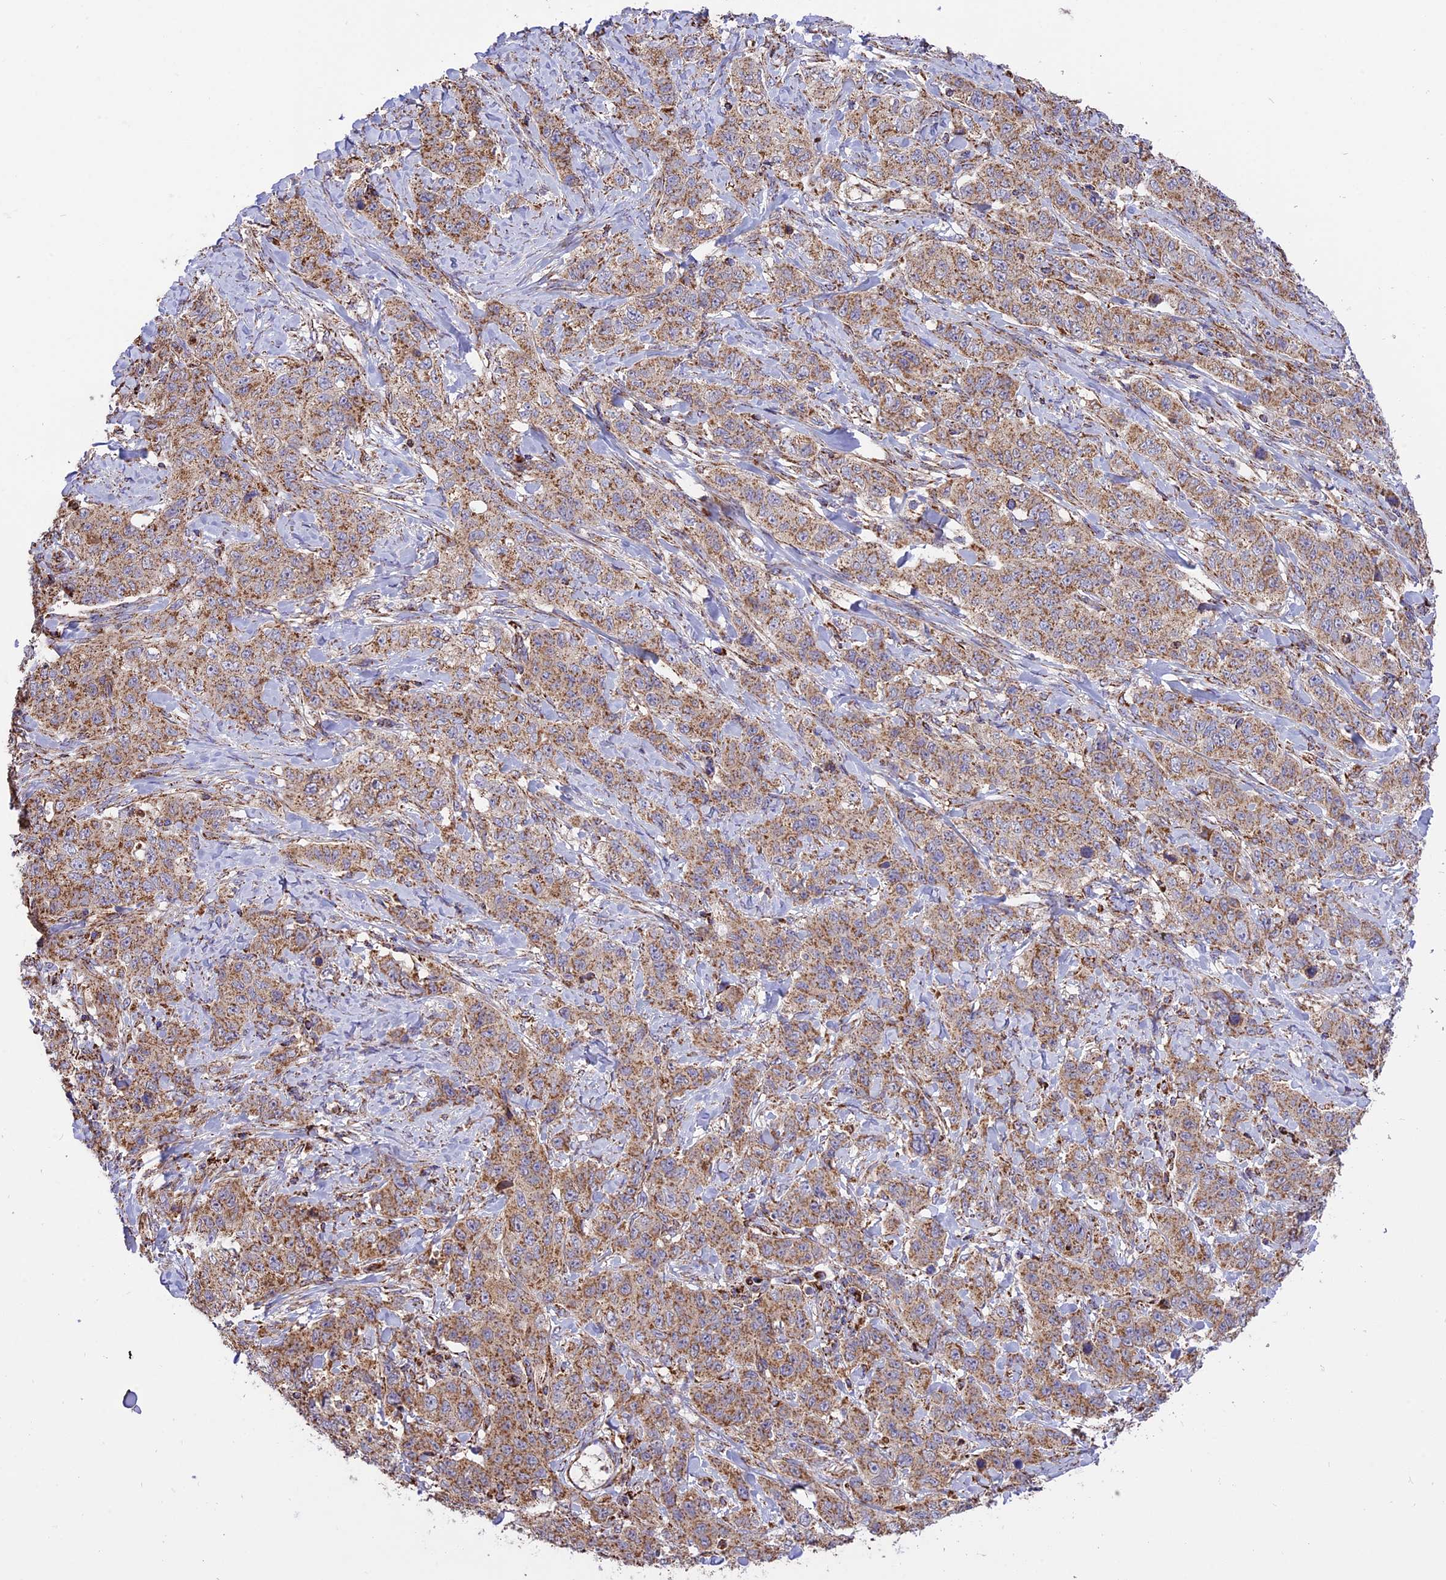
{"staining": {"intensity": "moderate", "quantity": ">75%", "location": "cytoplasmic/membranous"}, "tissue": "stomach cancer", "cell_type": "Tumor cells", "image_type": "cancer", "snomed": [{"axis": "morphology", "description": "Adenocarcinoma, NOS"}, {"axis": "topography", "description": "Stomach"}], "caption": "Stomach cancer (adenocarcinoma) tissue exhibits moderate cytoplasmic/membranous expression in about >75% of tumor cells, visualized by immunohistochemistry.", "gene": "TTC4", "patient": {"sex": "male", "age": 48}}